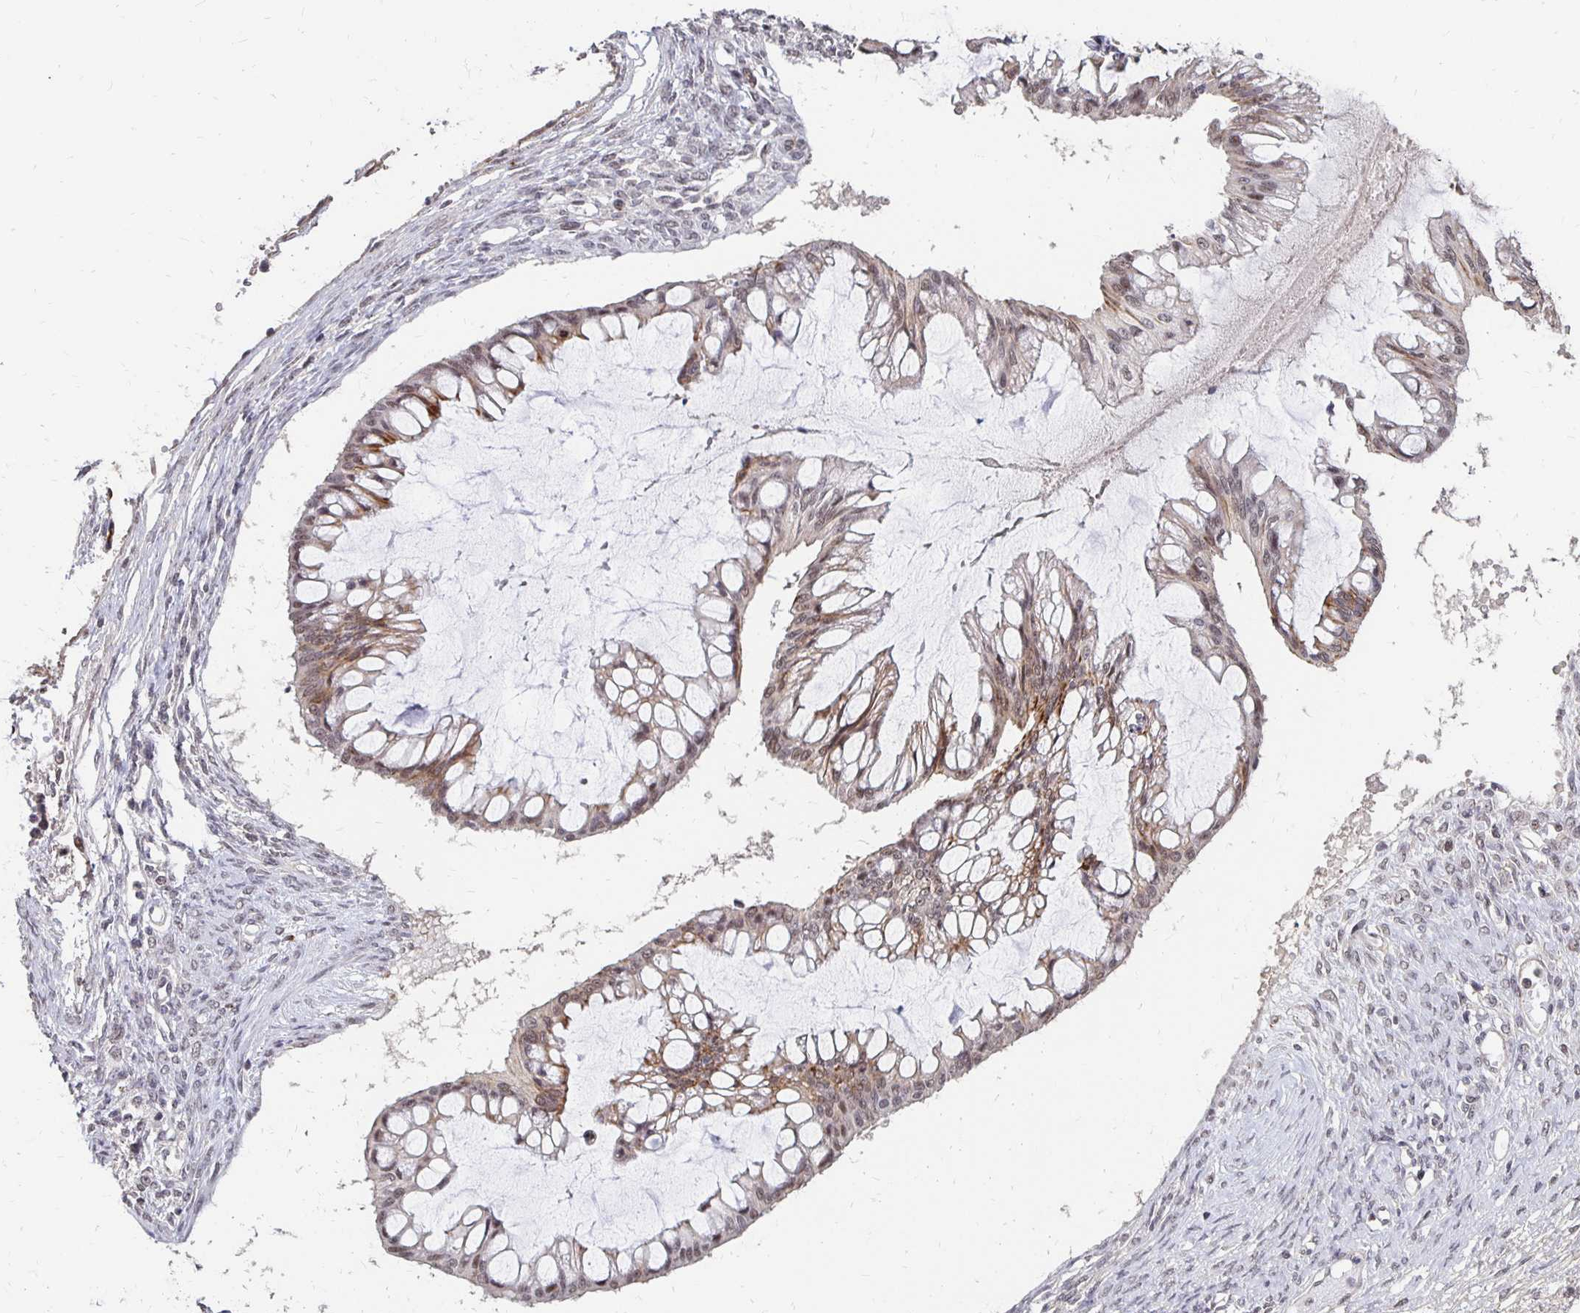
{"staining": {"intensity": "weak", "quantity": ">75%", "location": "nuclear"}, "tissue": "ovarian cancer", "cell_type": "Tumor cells", "image_type": "cancer", "snomed": [{"axis": "morphology", "description": "Cystadenocarcinoma, mucinous, NOS"}, {"axis": "topography", "description": "Ovary"}], "caption": "Immunohistochemistry of ovarian cancer (mucinous cystadenocarcinoma) shows low levels of weak nuclear expression in about >75% of tumor cells.", "gene": "CLASRP", "patient": {"sex": "female", "age": 73}}